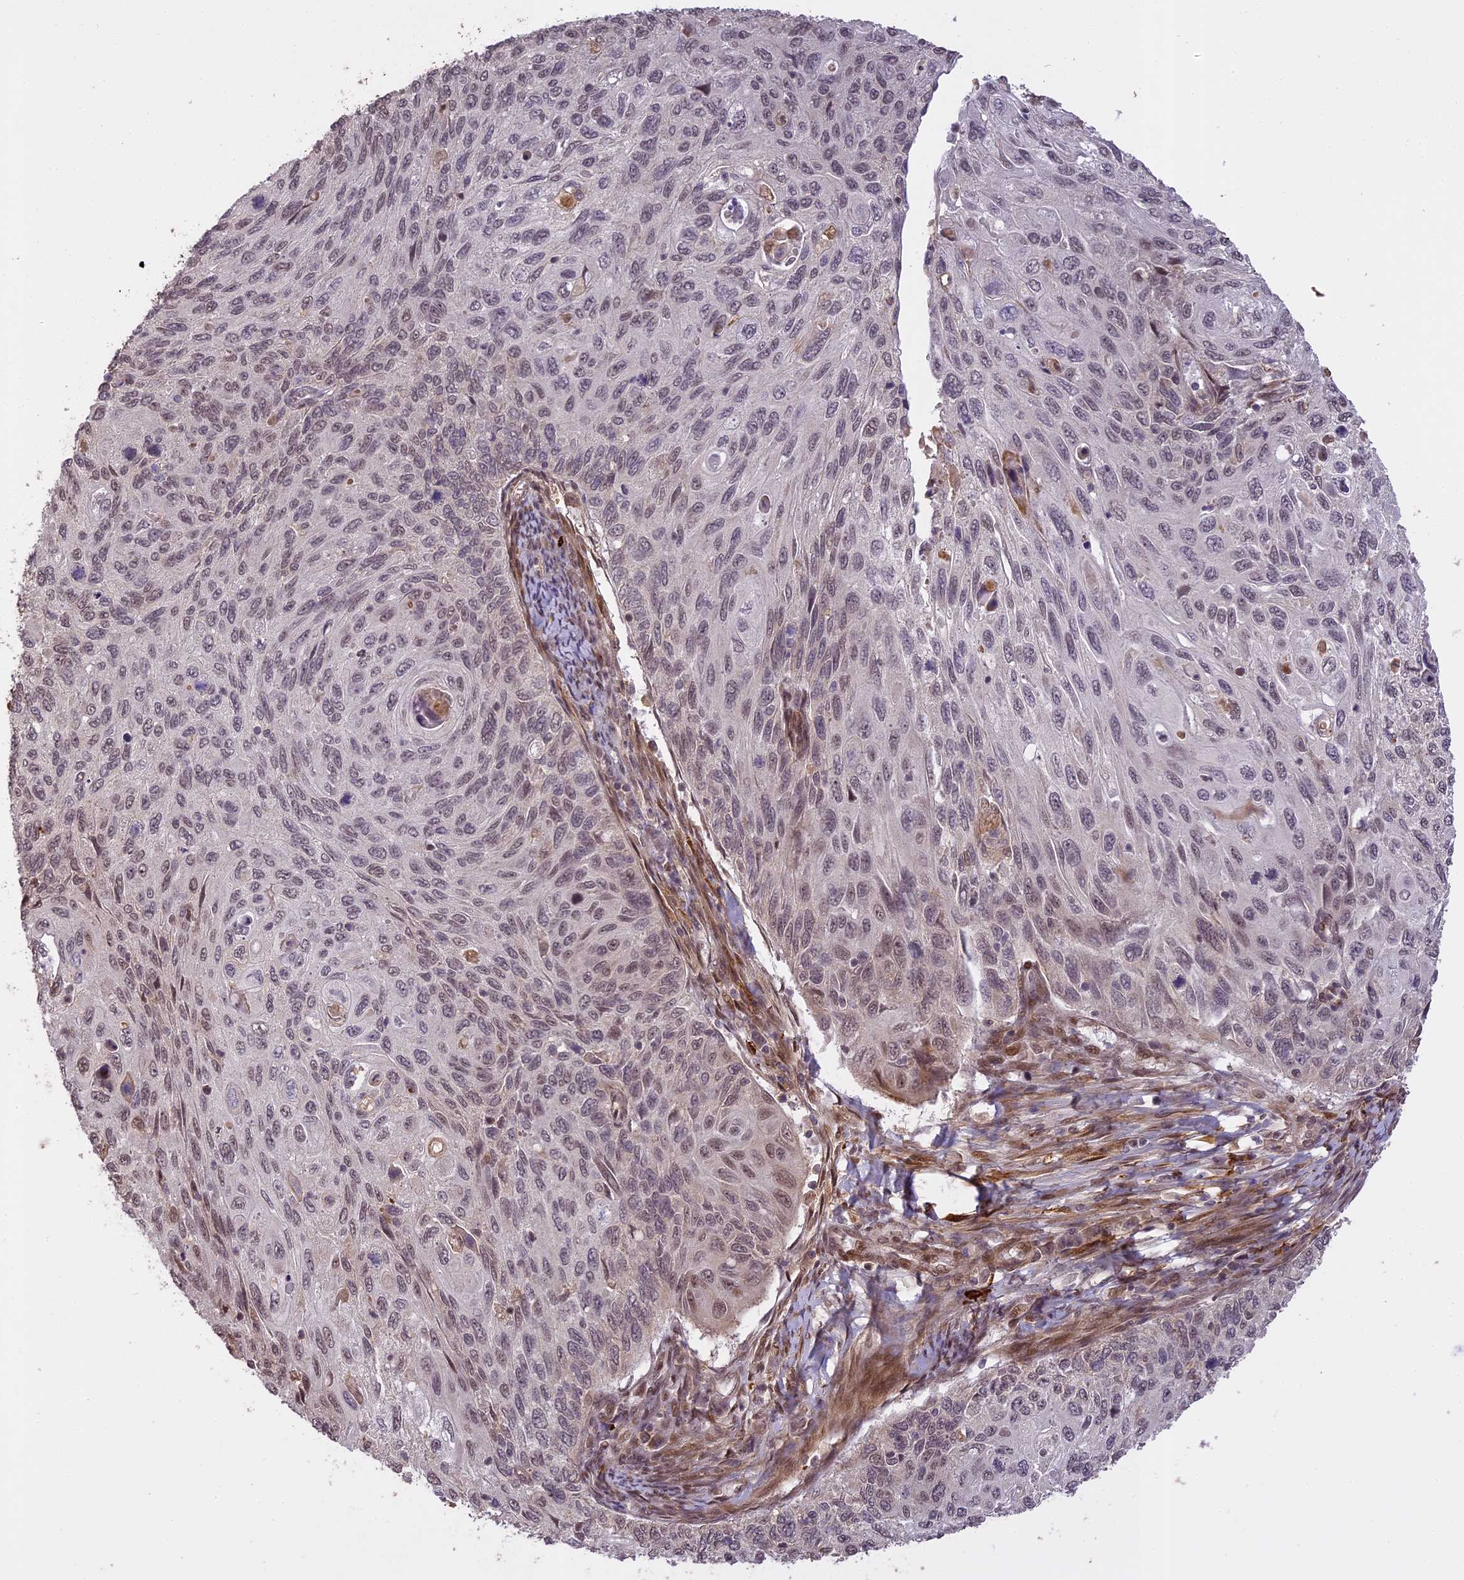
{"staining": {"intensity": "weak", "quantity": "<25%", "location": "nuclear"}, "tissue": "cervical cancer", "cell_type": "Tumor cells", "image_type": "cancer", "snomed": [{"axis": "morphology", "description": "Squamous cell carcinoma, NOS"}, {"axis": "topography", "description": "Cervix"}], "caption": "Tumor cells are negative for brown protein staining in squamous cell carcinoma (cervical).", "gene": "PRELID2", "patient": {"sex": "female", "age": 70}}